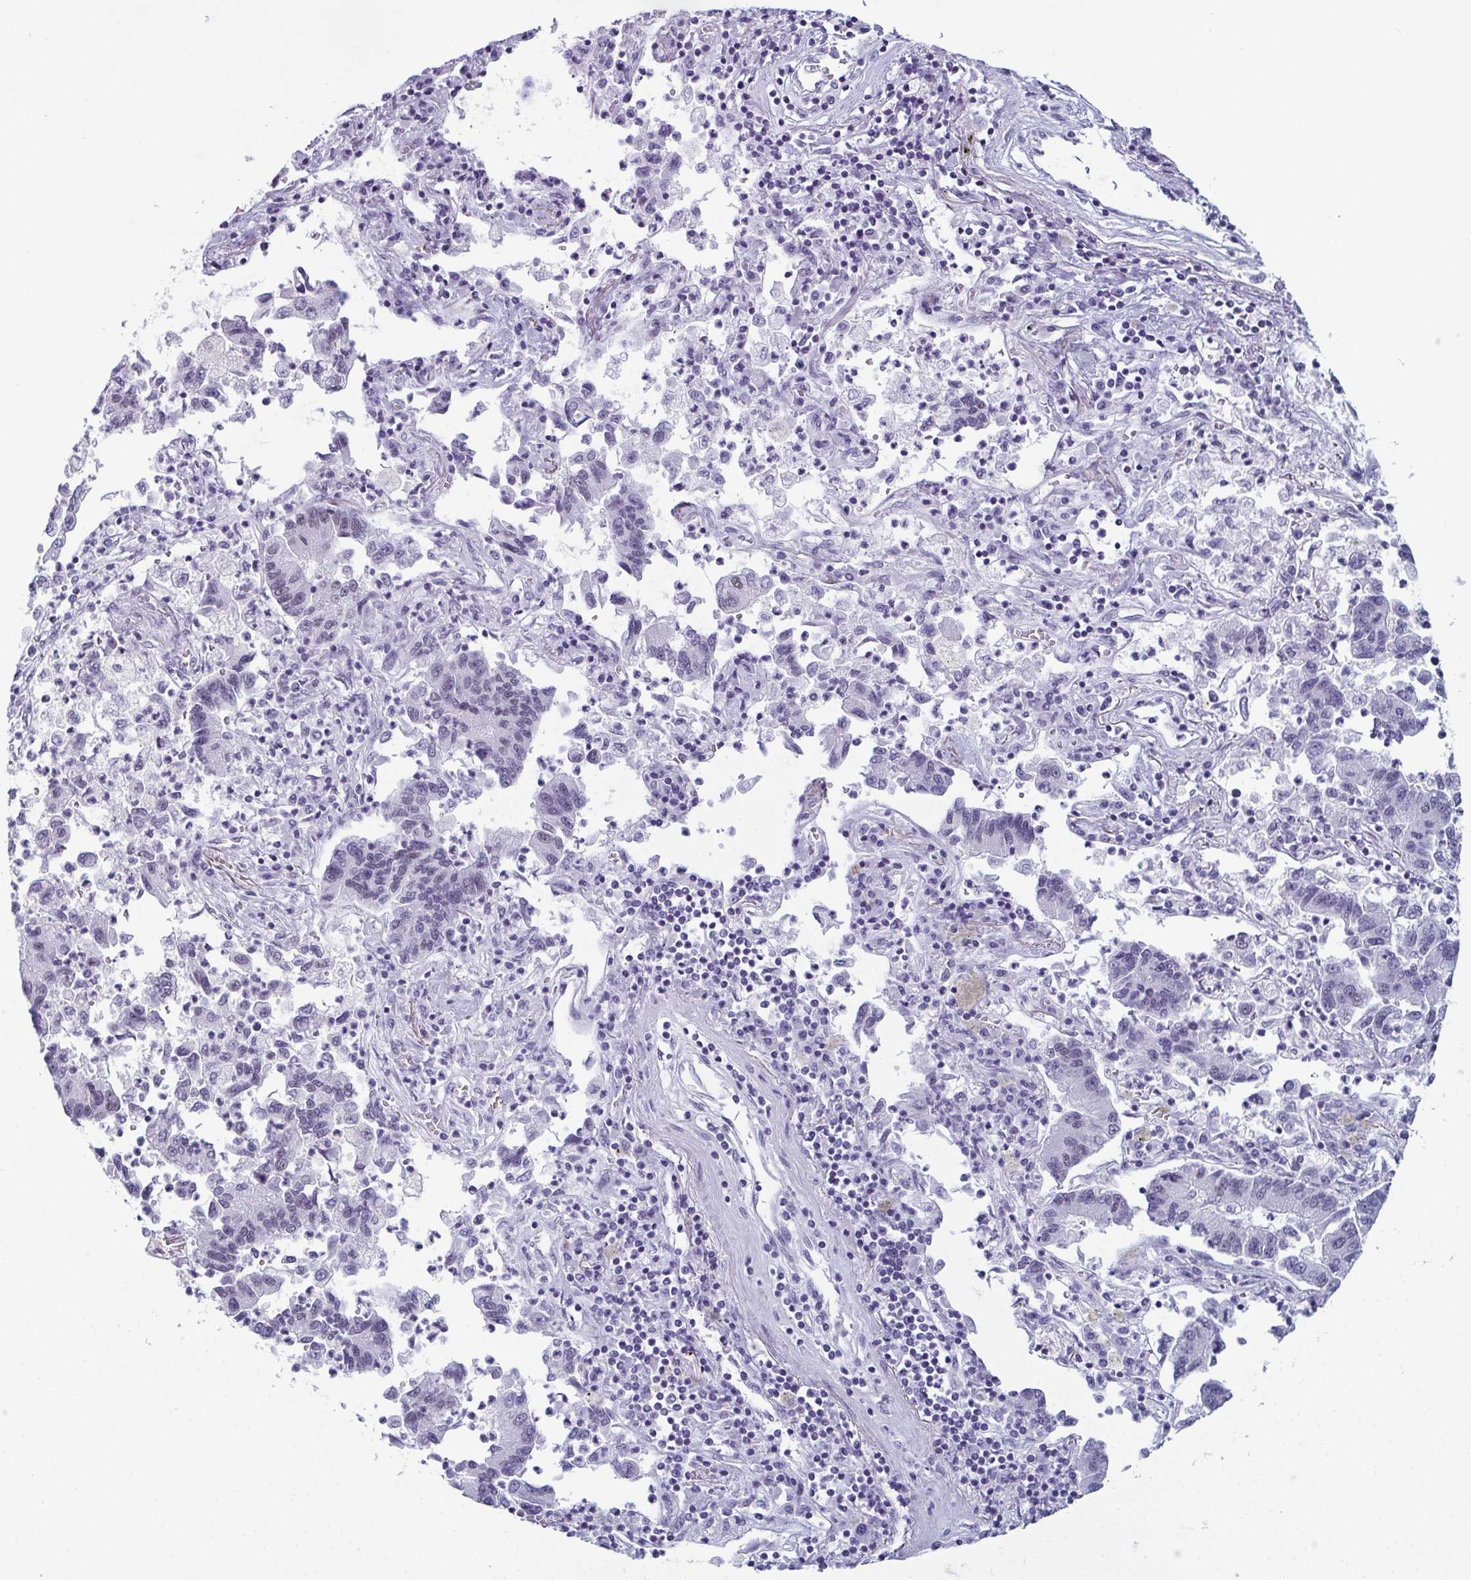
{"staining": {"intensity": "weak", "quantity": "<25%", "location": "nuclear"}, "tissue": "lung cancer", "cell_type": "Tumor cells", "image_type": "cancer", "snomed": [{"axis": "morphology", "description": "Adenocarcinoma, NOS"}, {"axis": "topography", "description": "Lung"}], "caption": "Immunohistochemistry histopathology image of neoplastic tissue: adenocarcinoma (lung) stained with DAB demonstrates no significant protein expression in tumor cells.", "gene": "RBM7", "patient": {"sex": "female", "age": 57}}